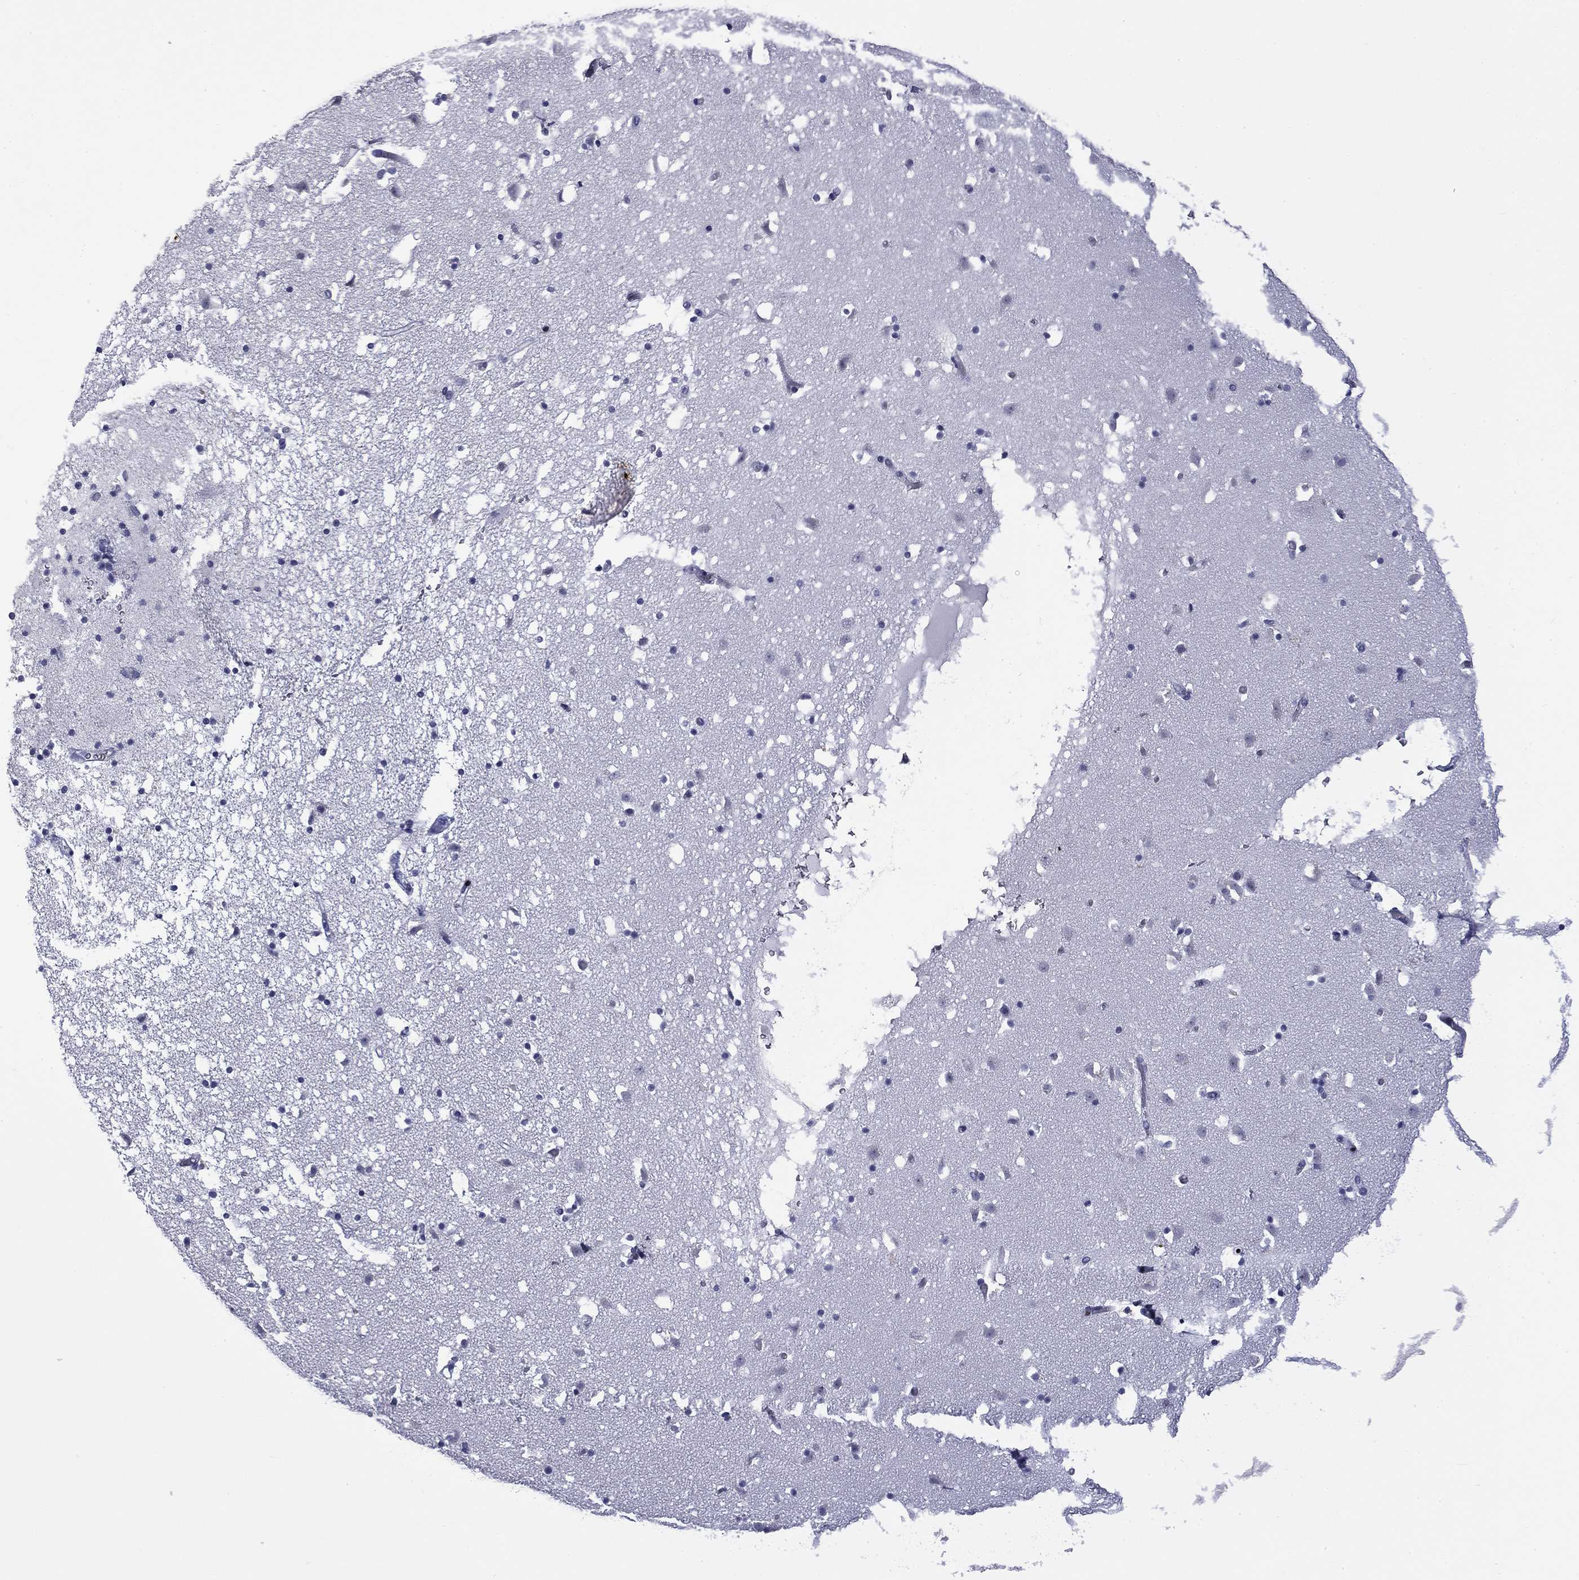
{"staining": {"intensity": "negative", "quantity": "none", "location": "none"}, "tissue": "caudate", "cell_type": "Glial cells", "image_type": "normal", "snomed": [{"axis": "morphology", "description": "Normal tissue, NOS"}, {"axis": "topography", "description": "Lateral ventricle wall"}], "caption": "Immunohistochemistry micrograph of unremarkable caudate: human caudate stained with DAB (3,3'-diaminobenzidine) displays no significant protein expression in glial cells. (Immunohistochemistry (ihc), brightfield microscopy, high magnification).", "gene": "IKZF3", "patient": {"sex": "female", "age": 42}}